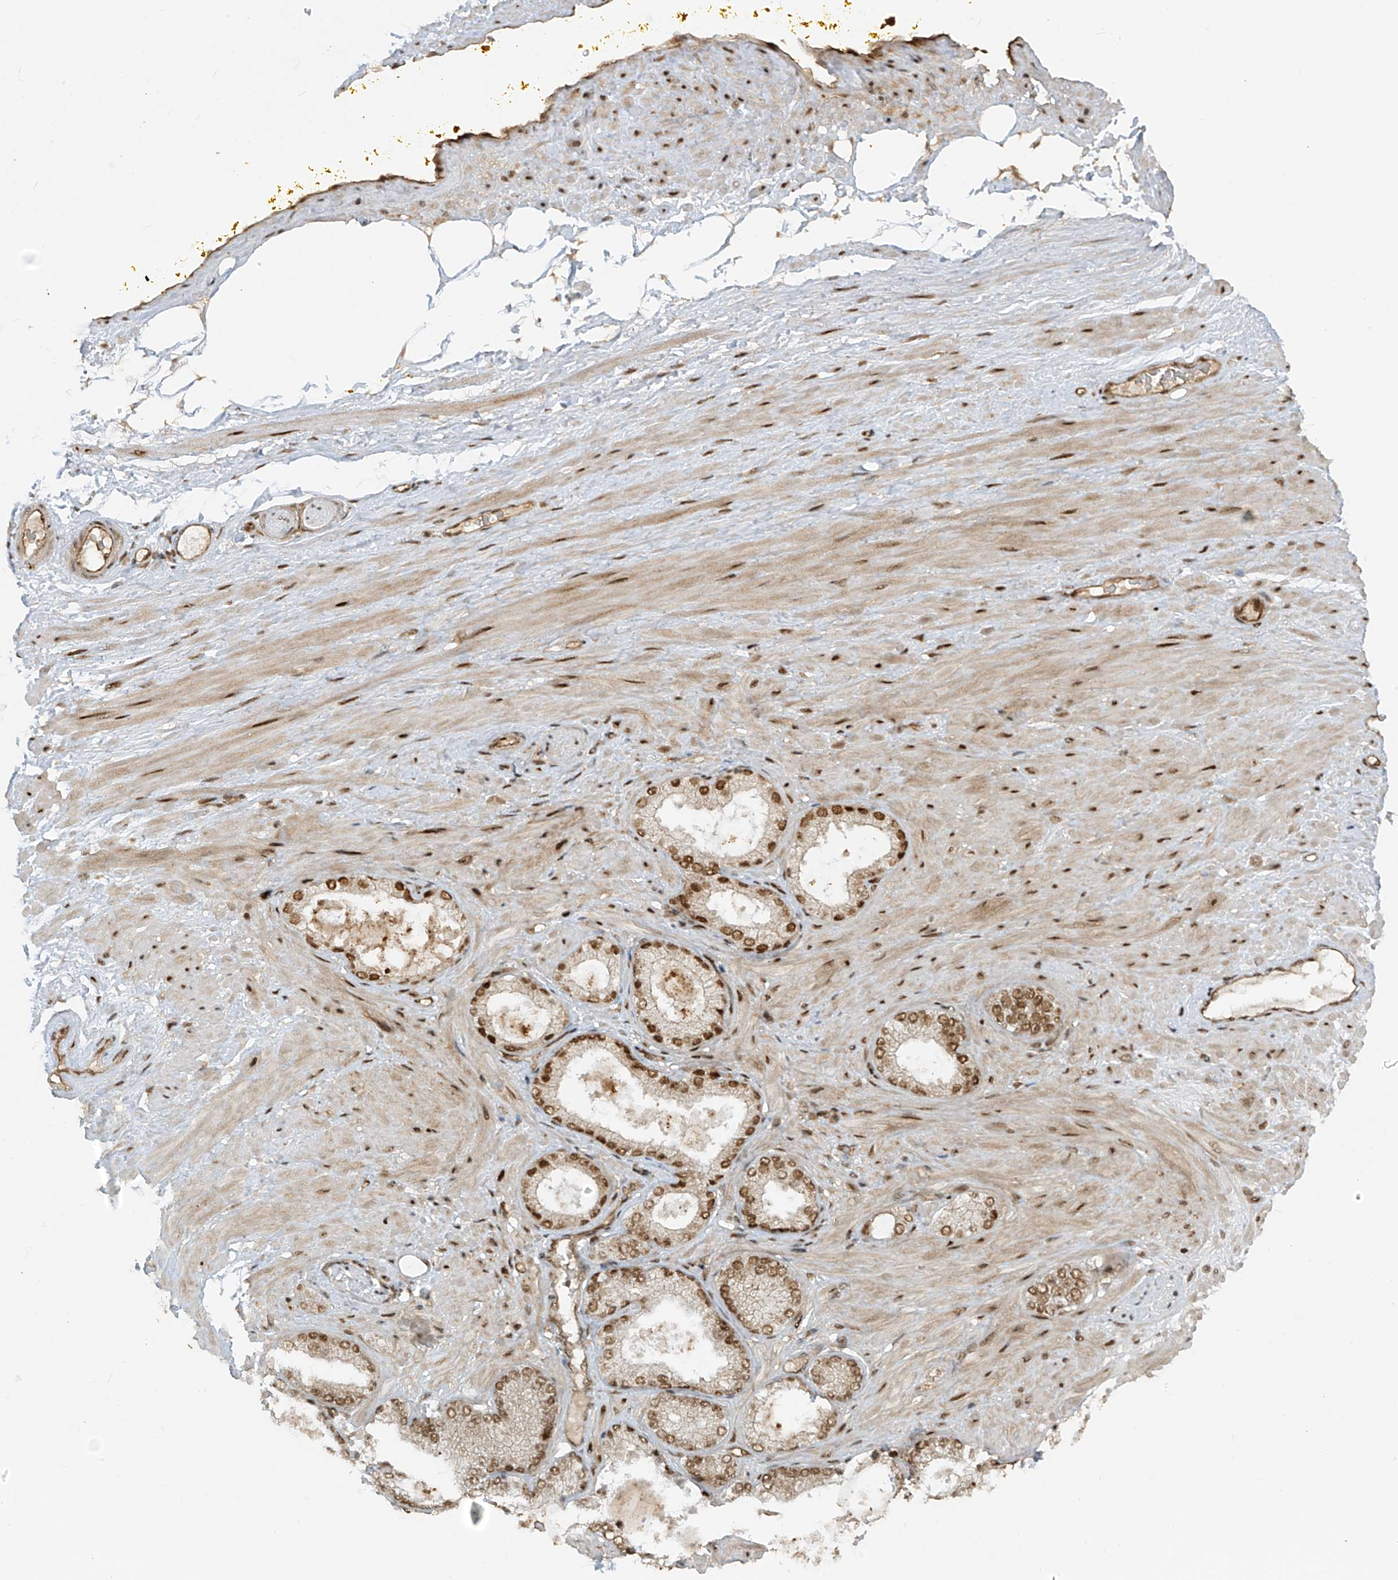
{"staining": {"intensity": "weak", "quantity": "25%-75%", "location": "cytoplasmic/membranous"}, "tissue": "adipose tissue", "cell_type": "Adipocytes", "image_type": "normal", "snomed": [{"axis": "morphology", "description": "Normal tissue, NOS"}, {"axis": "morphology", "description": "Adenocarcinoma, Low grade"}, {"axis": "topography", "description": "Prostate"}, {"axis": "topography", "description": "Peripheral nerve tissue"}], "caption": "High-power microscopy captured an immunohistochemistry (IHC) image of benign adipose tissue, revealing weak cytoplasmic/membranous staining in about 25%-75% of adipocytes. (Stains: DAB in brown, nuclei in blue, Microscopy: brightfield microscopy at high magnification).", "gene": "ARHGEF3", "patient": {"sex": "male", "age": 63}}